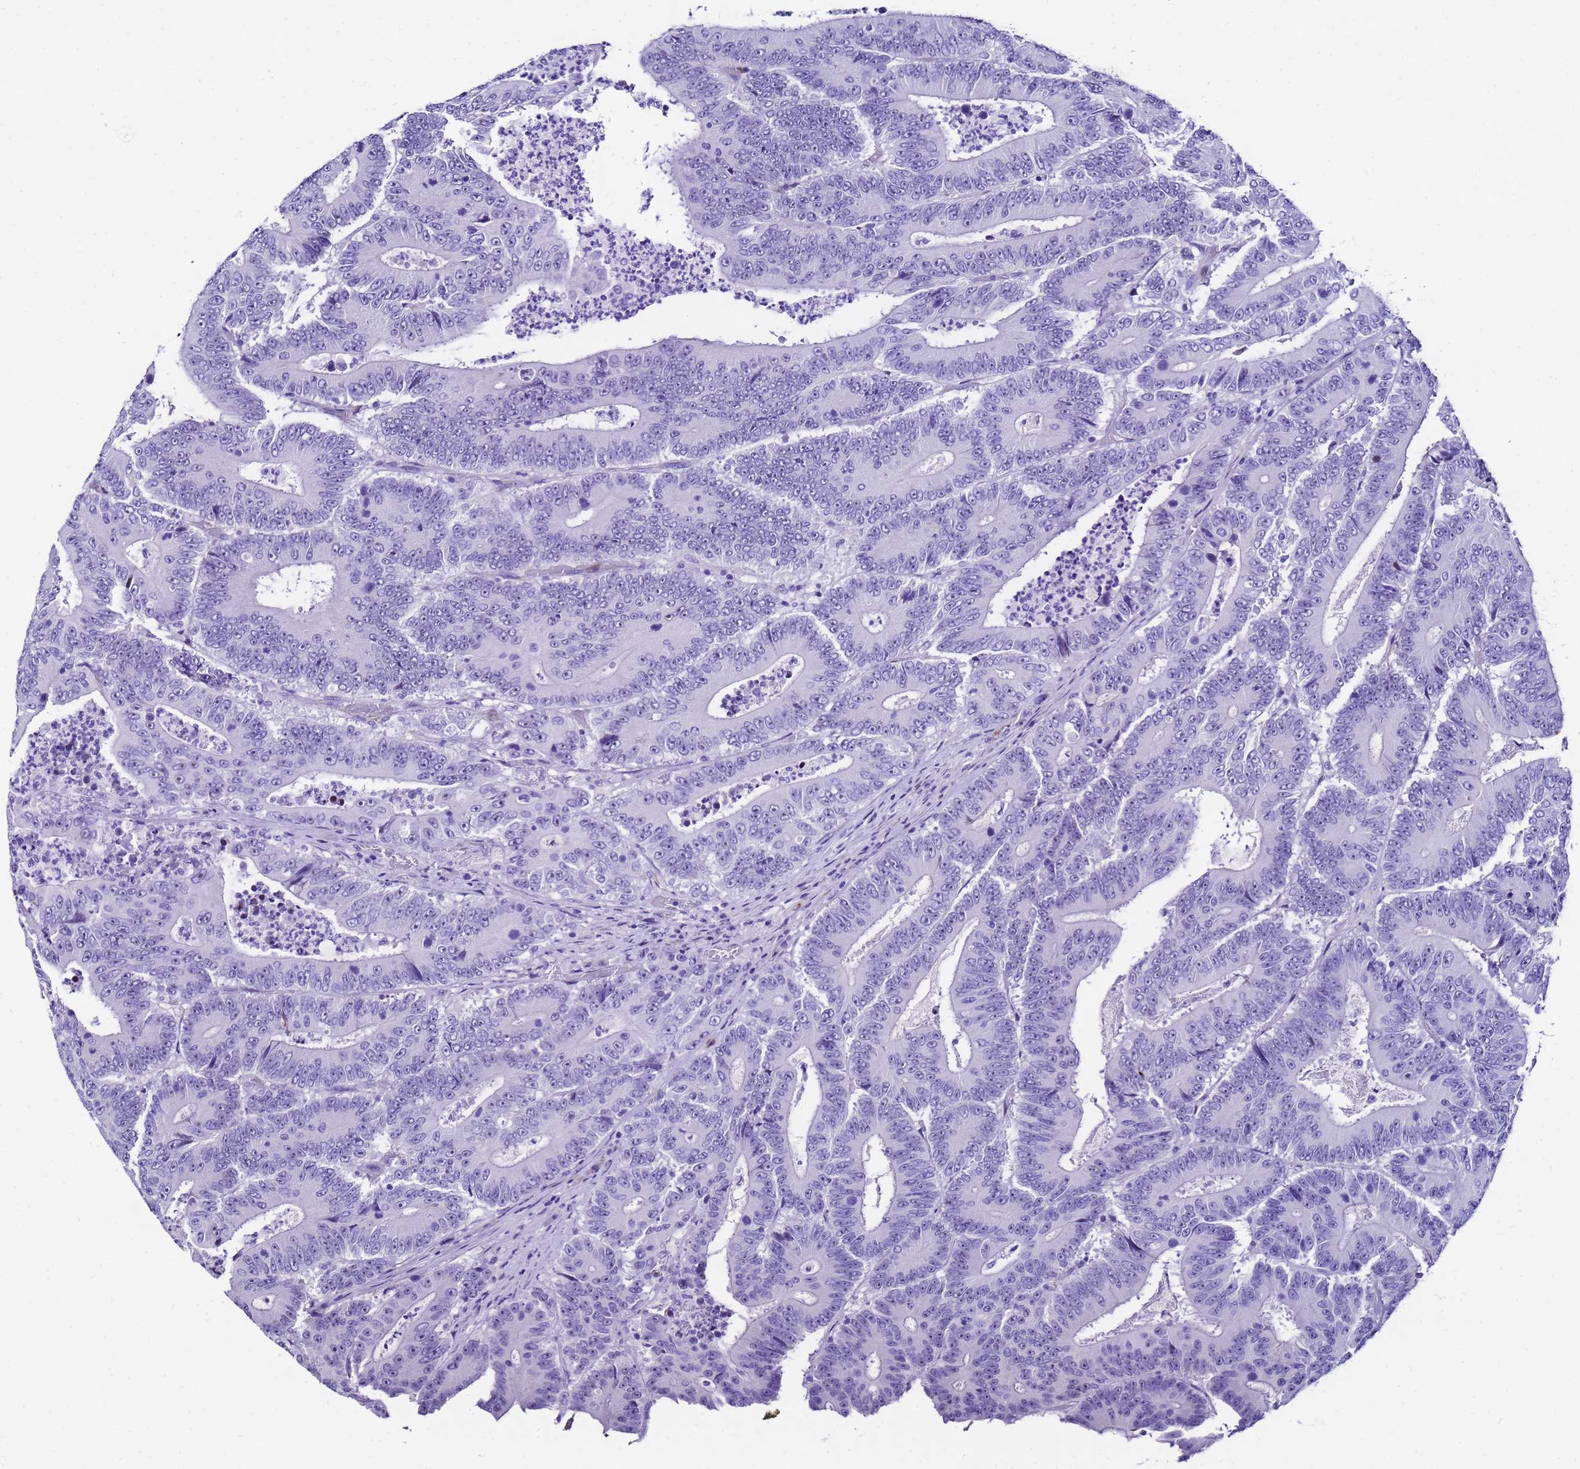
{"staining": {"intensity": "negative", "quantity": "none", "location": "none"}, "tissue": "colorectal cancer", "cell_type": "Tumor cells", "image_type": "cancer", "snomed": [{"axis": "morphology", "description": "Adenocarcinoma, NOS"}, {"axis": "topography", "description": "Colon"}], "caption": "High power microscopy photomicrograph of an immunohistochemistry image of colorectal cancer, revealing no significant expression in tumor cells.", "gene": "UGT2B10", "patient": {"sex": "male", "age": 83}}